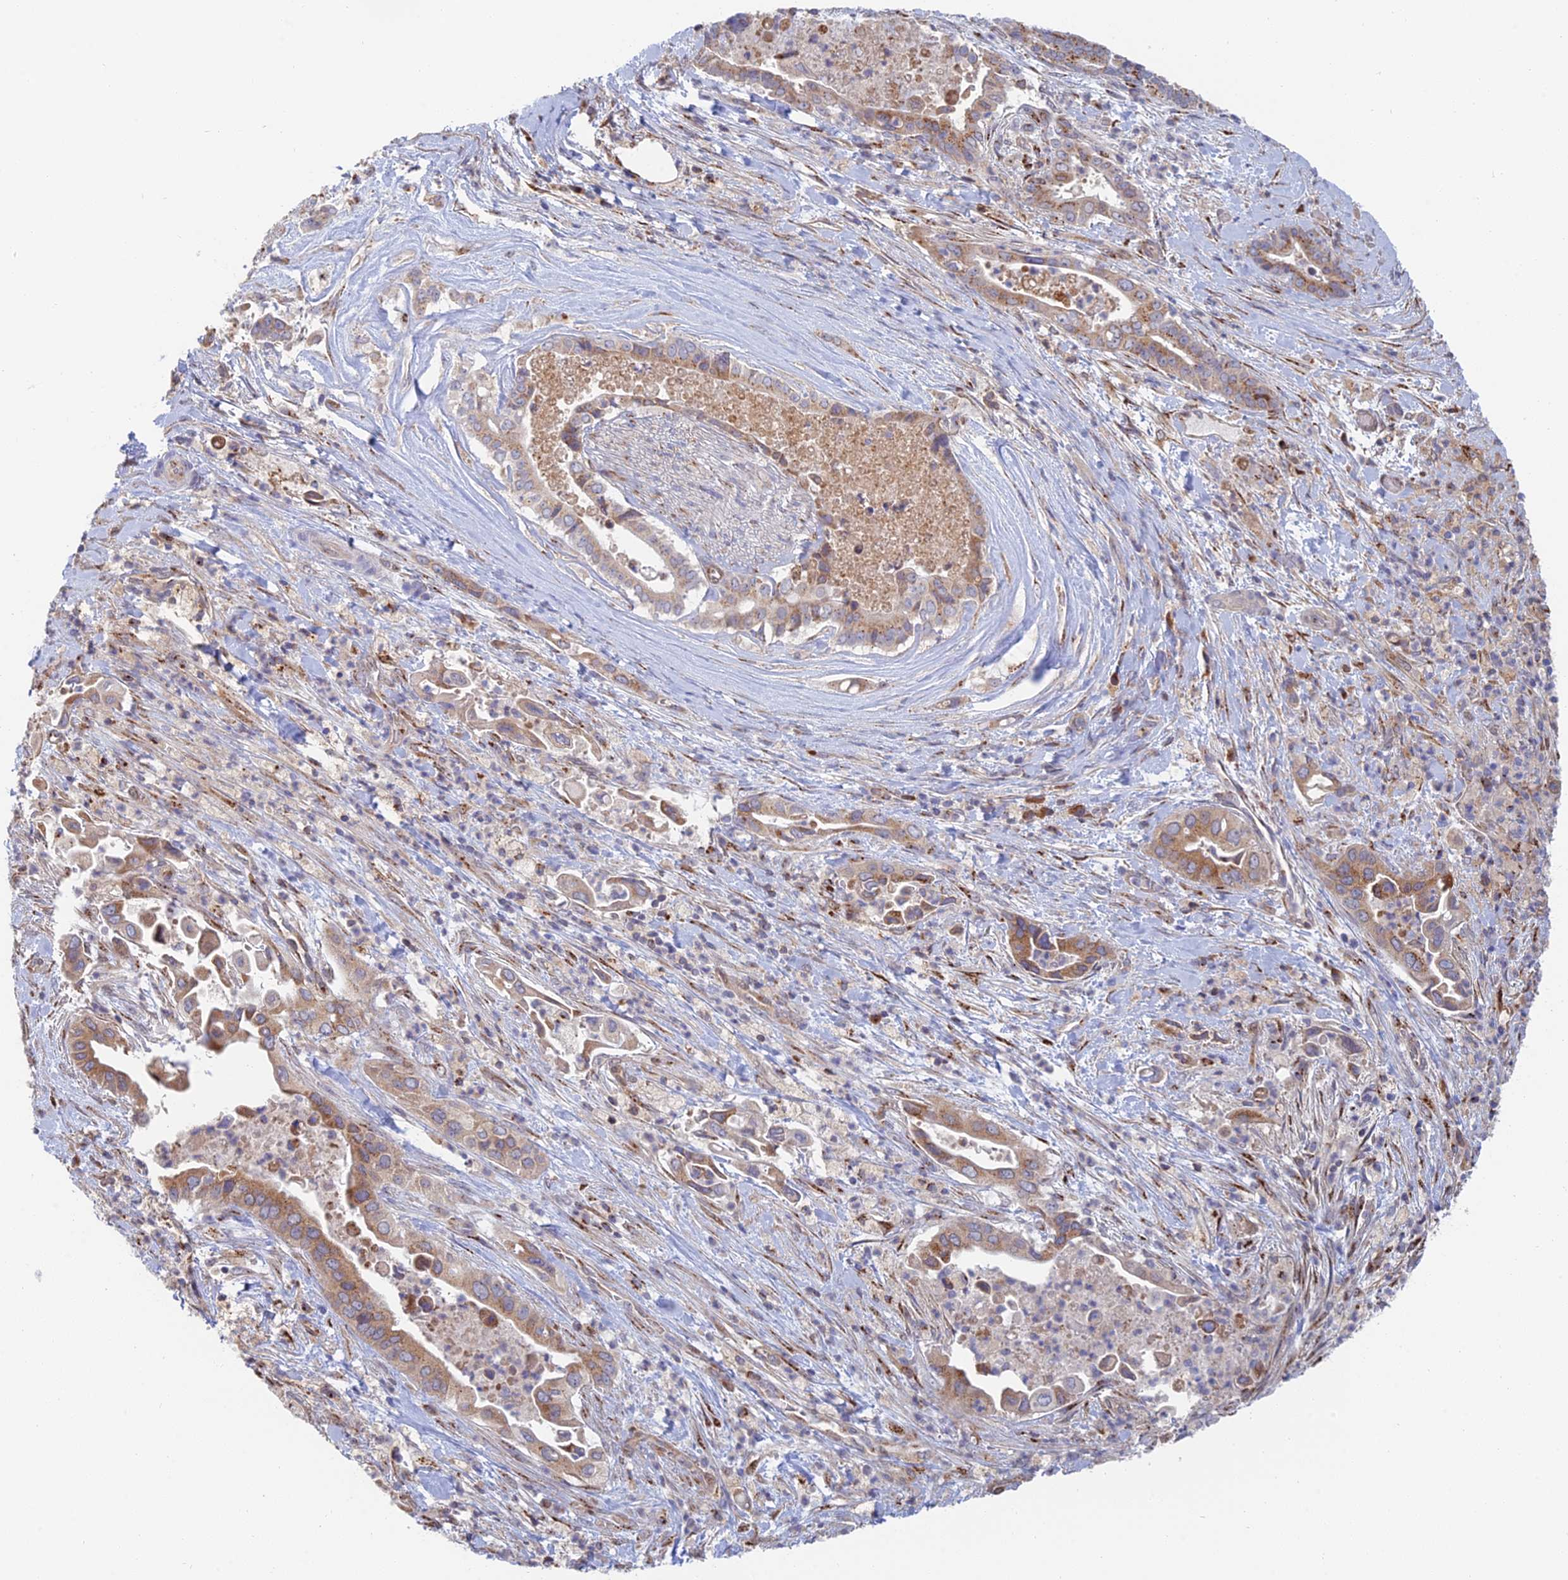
{"staining": {"intensity": "moderate", "quantity": "25%-75%", "location": "cytoplasmic/membranous"}, "tissue": "pancreatic cancer", "cell_type": "Tumor cells", "image_type": "cancer", "snomed": [{"axis": "morphology", "description": "Adenocarcinoma, NOS"}, {"axis": "topography", "description": "Pancreas"}], "caption": "Human pancreatic adenocarcinoma stained with a protein marker displays moderate staining in tumor cells.", "gene": "HS2ST1", "patient": {"sex": "female", "age": 77}}